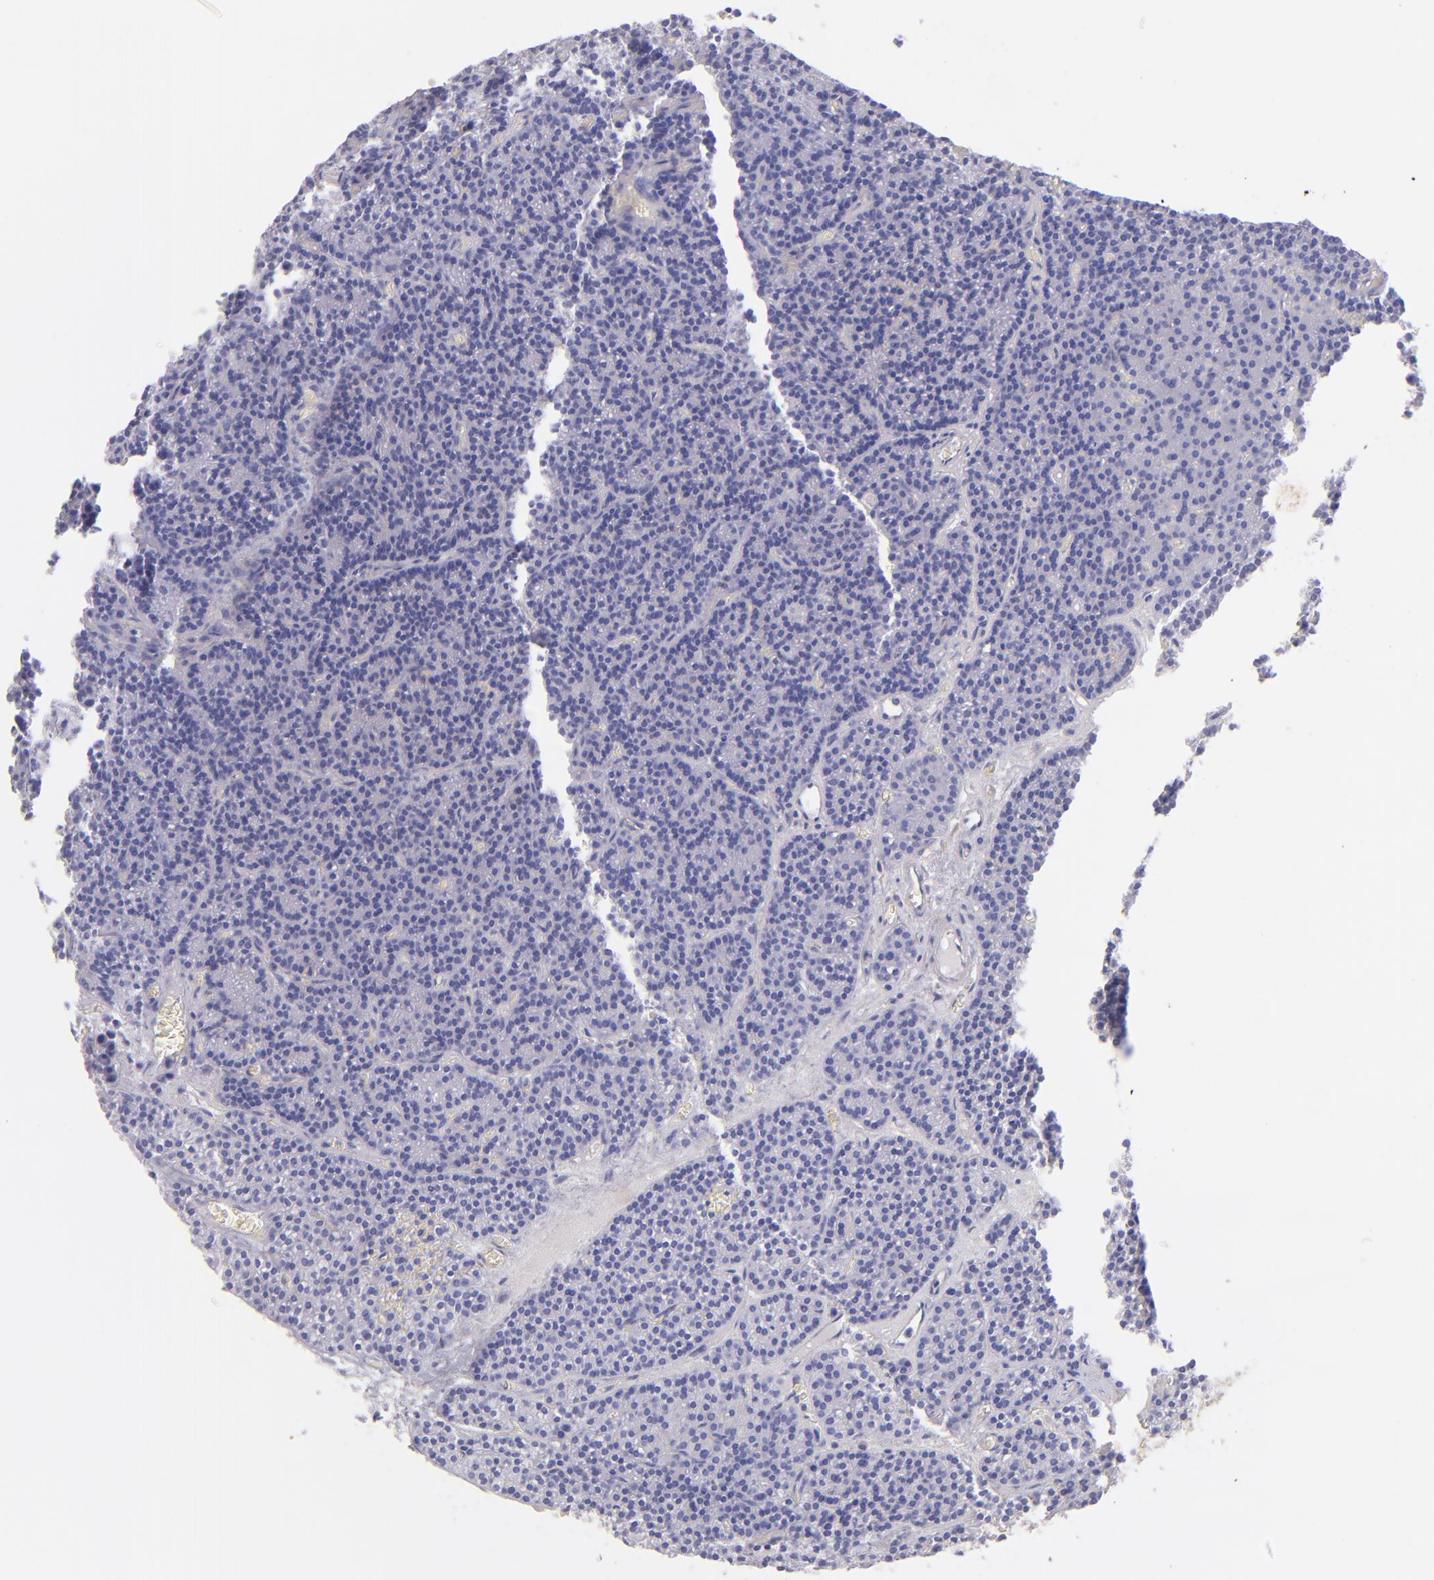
{"staining": {"intensity": "negative", "quantity": "none", "location": "none"}, "tissue": "parathyroid gland", "cell_type": "Glandular cells", "image_type": "normal", "snomed": [{"axis": "morphology", "description": "Normal tissue, NOS"}, {"axis": "topography", "description": "Parathyroid gland"}], "caption": "High magnification brightfield microscopy of unremarkable parathyroid gland stained with DAB (brown) and counterstained with hematoxylin (blue): glandular cells show no significant staining.", "gene": "CD81", "patient": {"sex": "male", "age": 57}}